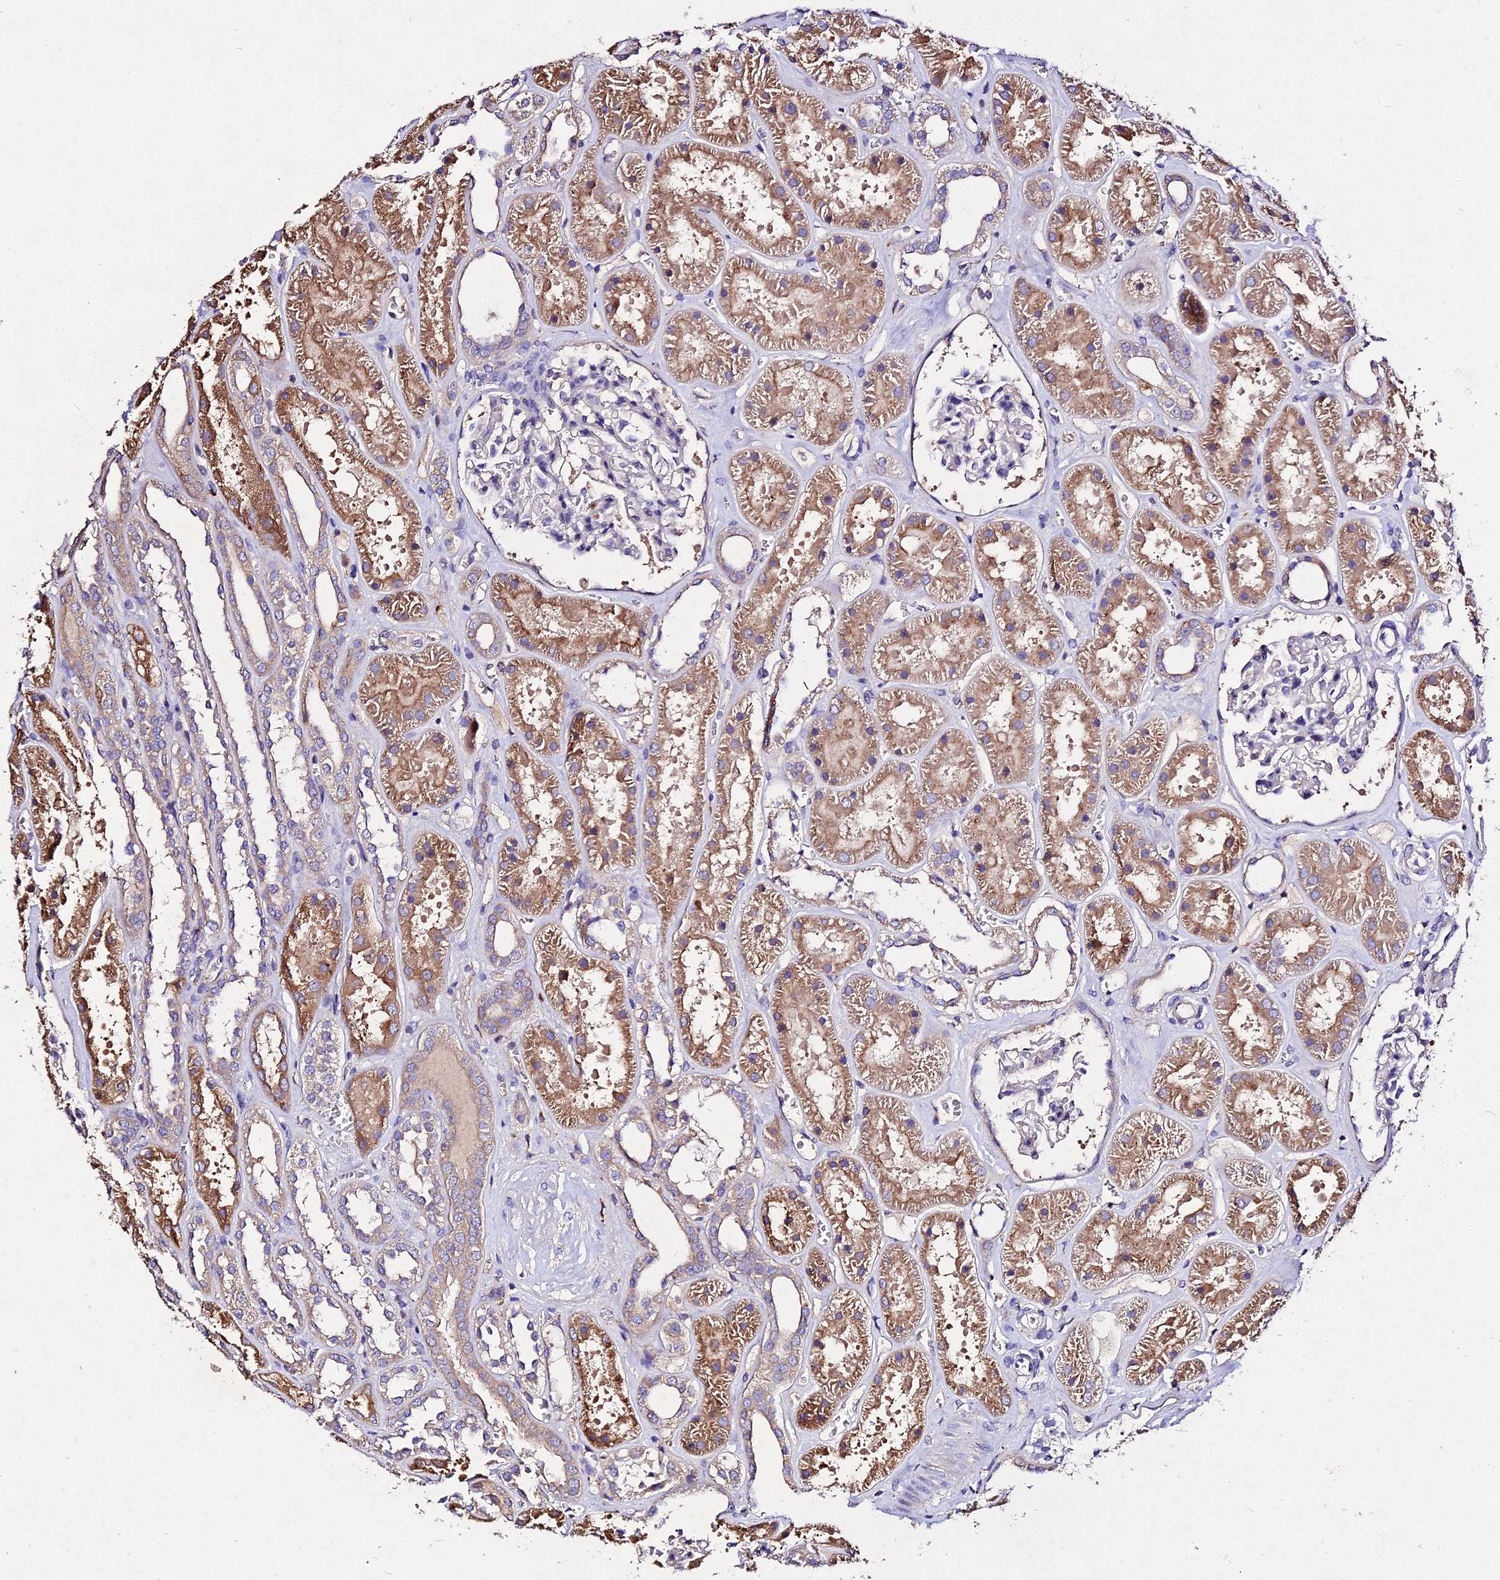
{"staining": {"intensity": "negative", "quantity": "none", "location": "none"}, "tissue": "kidney", "cell_type": "Cells in glomeruli", "image_type": "normal", "snomed": [{"axis": "morphology", "description": "Normal tissue, NOS"}, {"axis": "topography", "description": "Kidney"}], "caption": "Immunohistochemistry histopathology image of normal kidney stained for a protein (brown), which shows no expression in cells in glomeruli. The staining was performed using DAB to visualize the protein expression in brown, while the nuclei were stained in blue with hematoxylin (Magnification: 20x).", "gene": "AP3M1", "patient": {"sex": "female", "age": 41}}